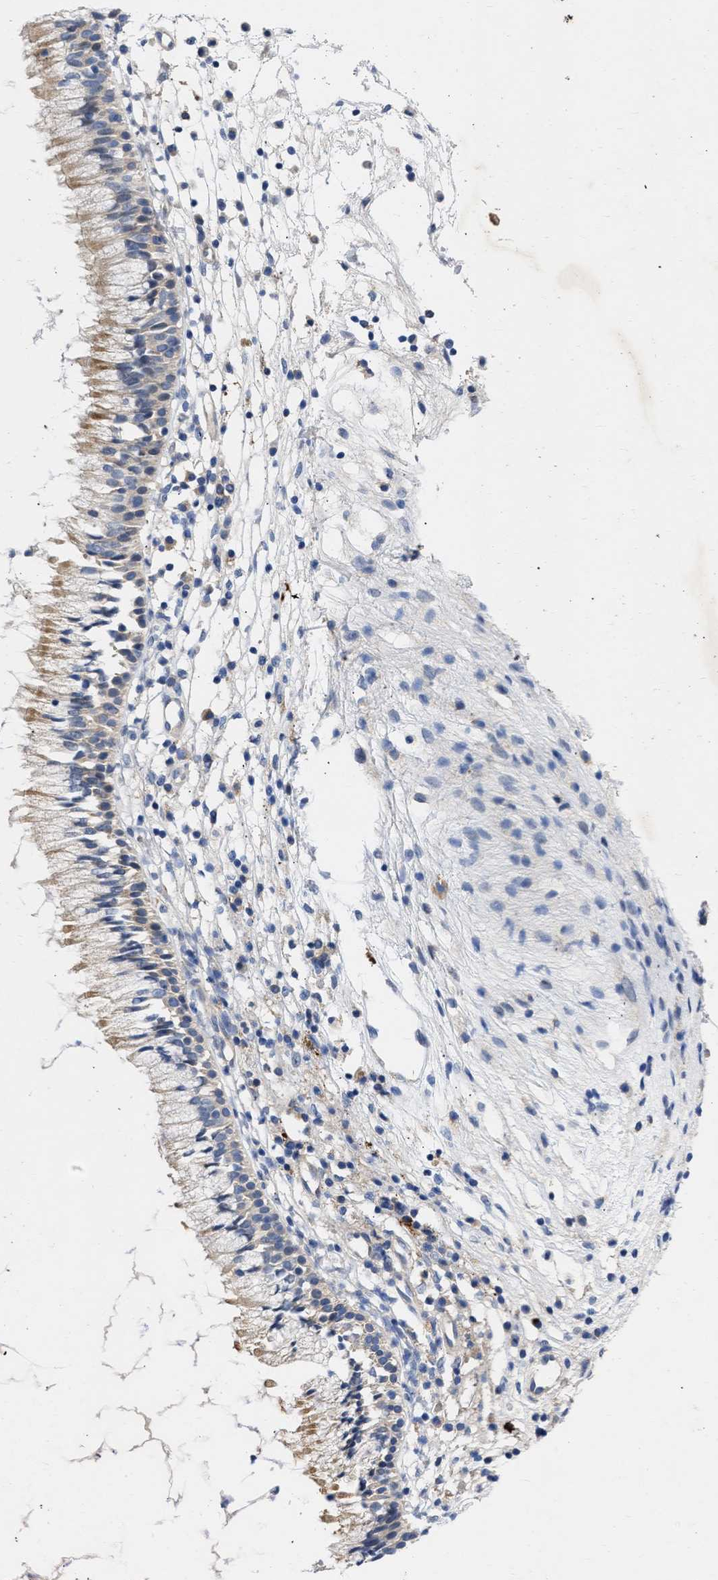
{"staining": {"intensity": "weak", "quantity": ">75%", "location": "cytoplasmic/membranous"}, "tissue": "nasopharynx", "cell_type": "Respiratory epithelial cells", "image_type": "normal", "snomed": [{"axis": "morphology", "description": "Normal tissue, NOS"}, {"axis": "topography", "description": "Nasopharynx"}], "caption": "A brown stain labels weak cytoplasmic/membranous expression of a protein in respiratory epithelial cells of unremarkable human nasopharynx.", "gene": "ARHGEF4", "patient": {"sex": "male", "age": 21}}